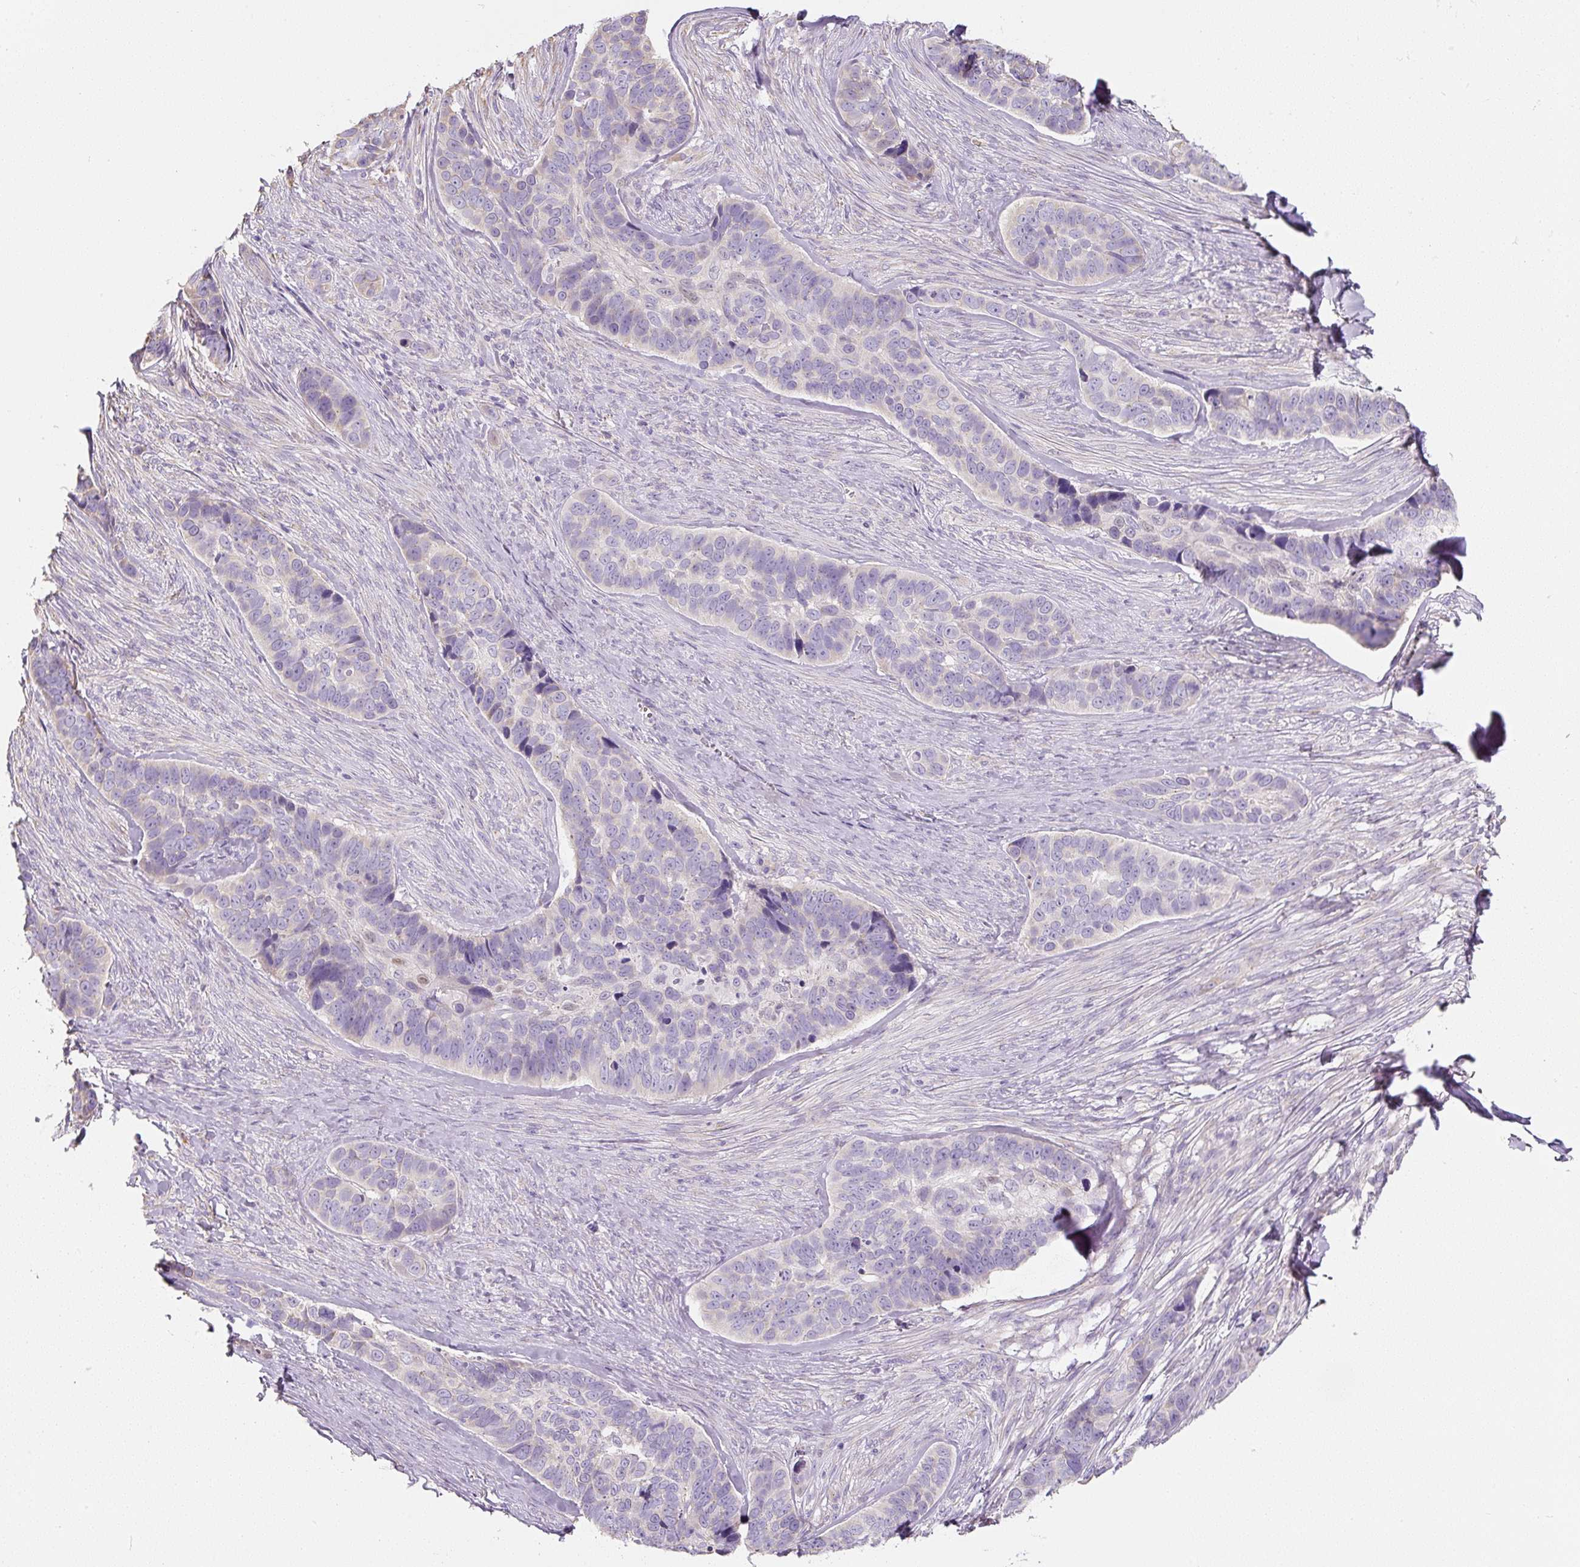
{"staining": {"intensity": "weak", "quantity": "<25%", "location": "cytoplasmic/membranous"}, "tissue": "skin cancer", "cell_type": "Tumor cells", "image_type": "cancer", "snomed": [{"axis": "morphology", "description": "Basal cell carcinoma"}, {"axis": "topography", "description": "Skin"}], "caption": "Immunohistochemical staining of skin cancer exhibits no significant staining in tumor cells.", "gene": "PWWP3B", "patient": {"sex": "female", "age": 82}}